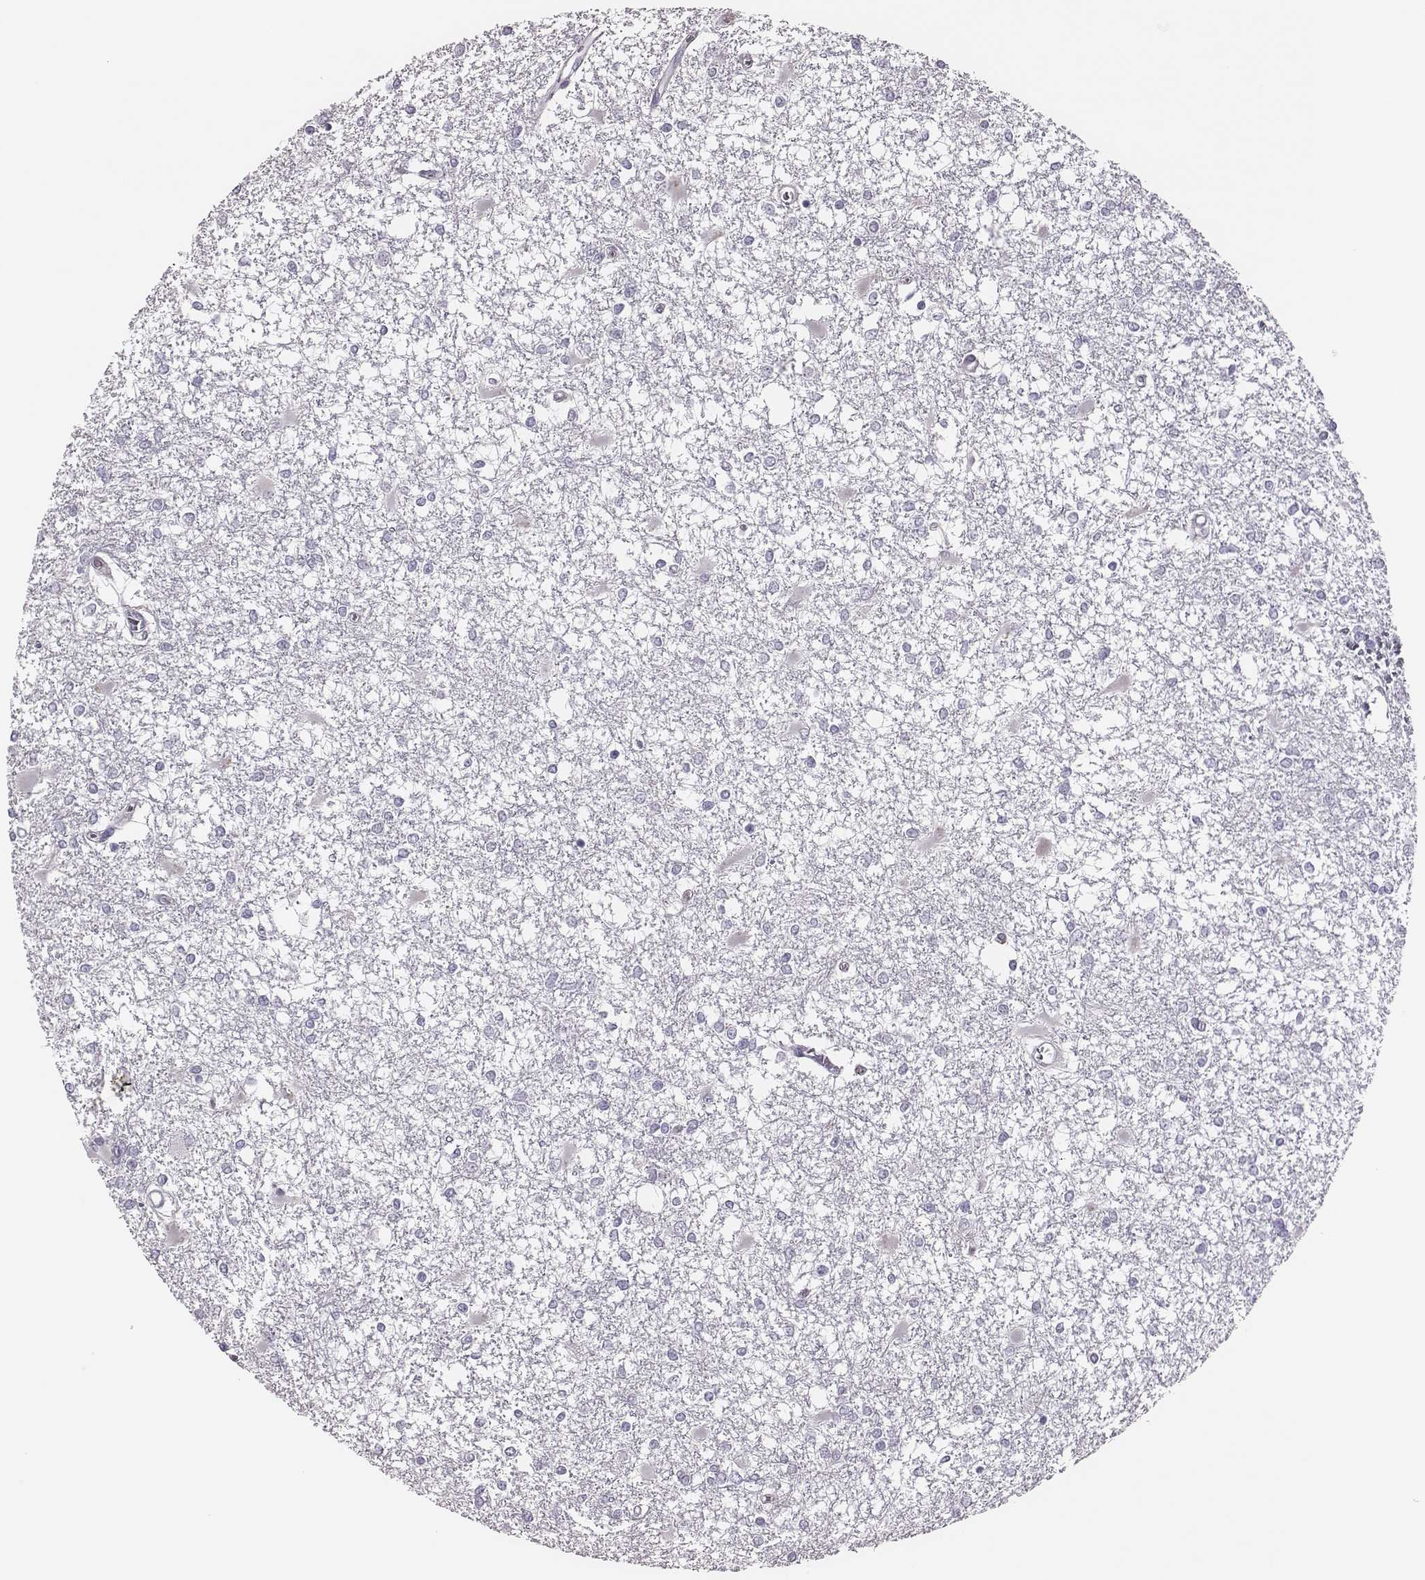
{"staining": {"intensity": "negative", "quantity": "none", "location": "none"}, "tissue": "glioma", "cell_type": "Tumor cells", "image_type": "cancer", "snomed": [{"axis": "morphology", "description": "Glioma, malignant, High grade"}, {"axis": "topography", "description": "Cerebral cortex"}], "caption": "DAB (3,3'-diaminobenzidine) immunohistochemical staining of human glioma reveals no significant staining in tumor cells.", "gene": "SCML2", "patient": {"sex": "male", "age": 79}}